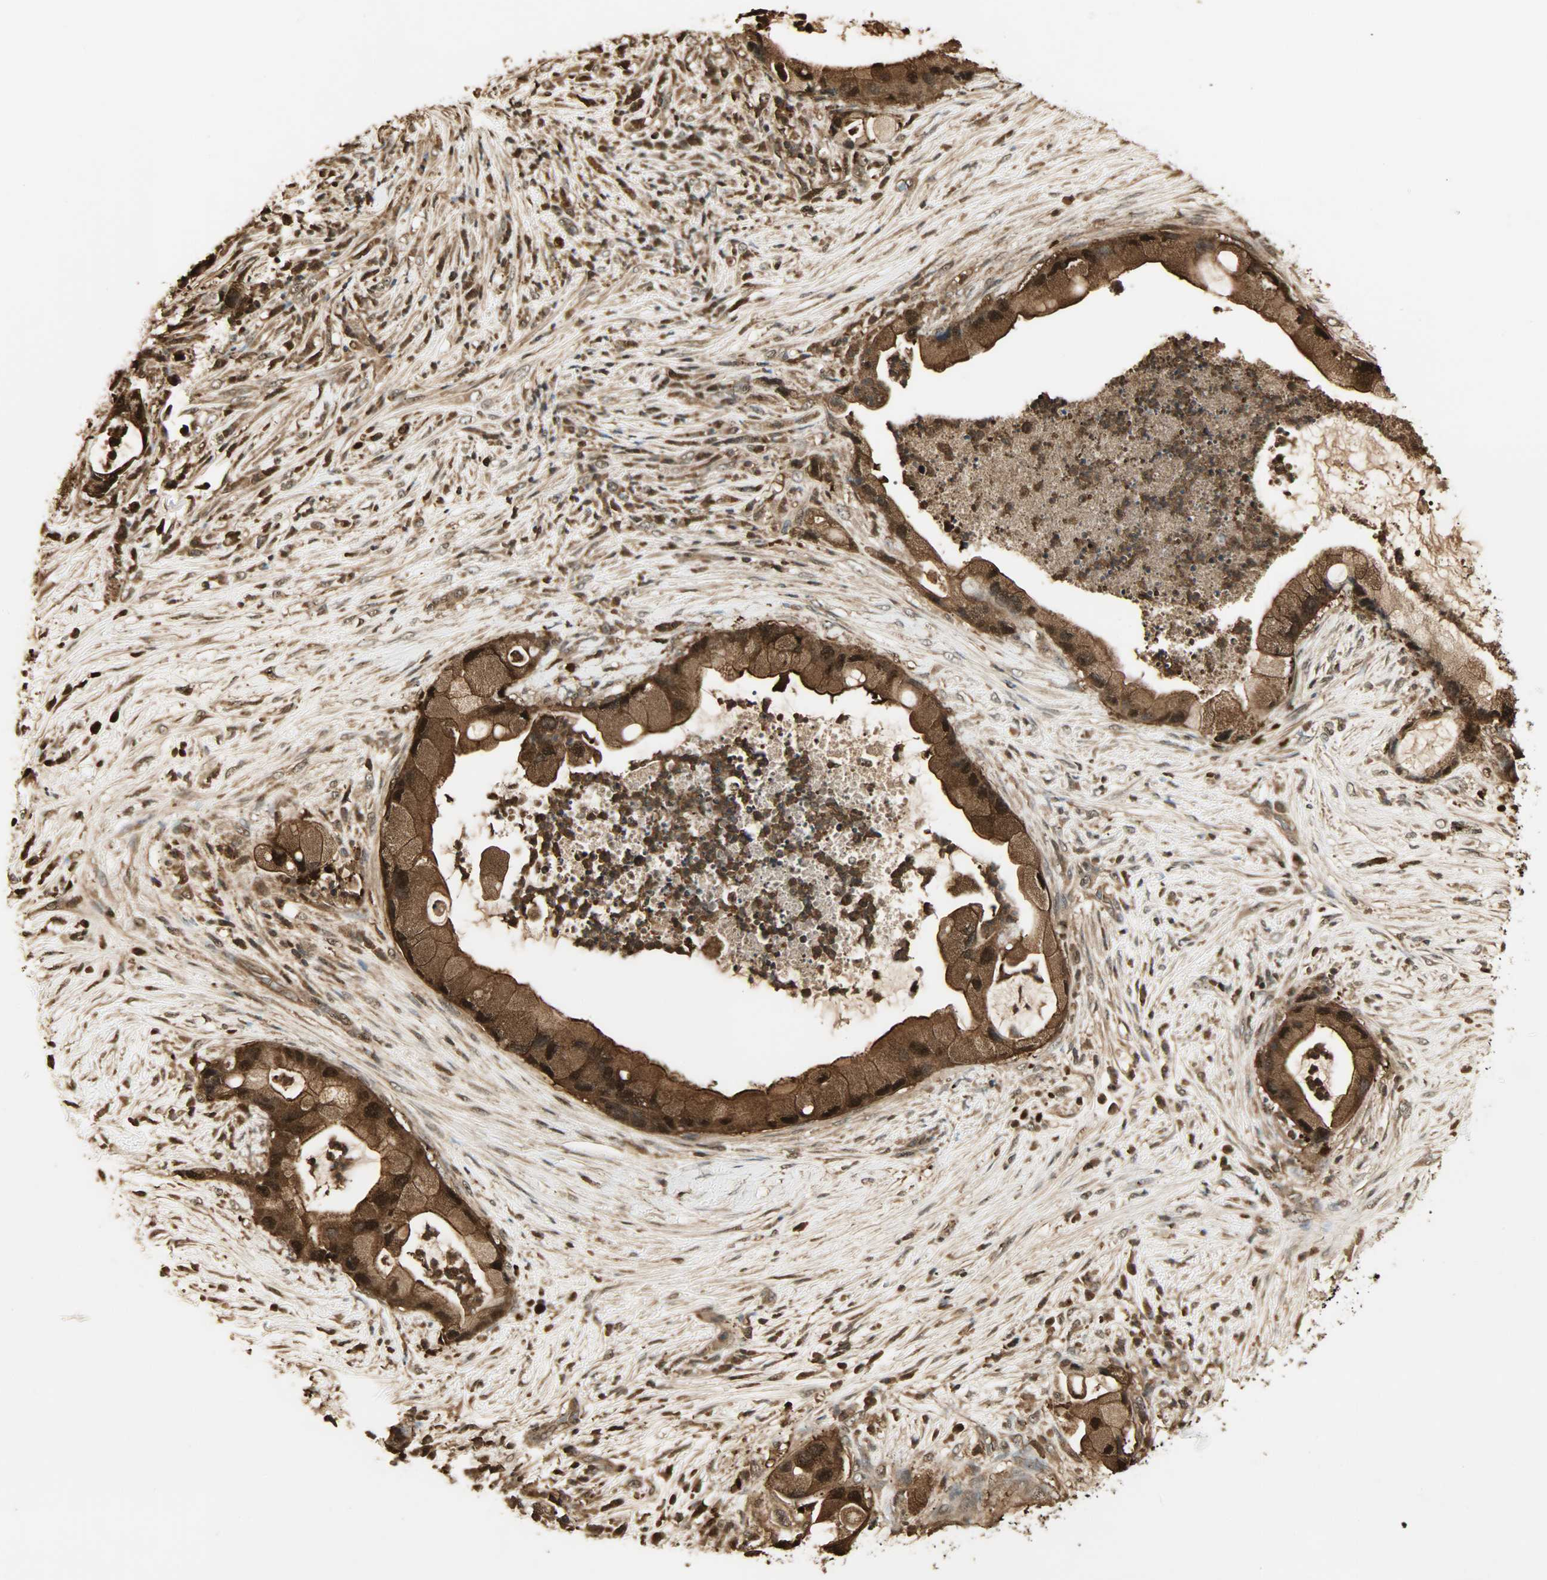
{"staining": {"intensity": "strong", "quantity": ">75%", "location": "cytoplasmic/membranous,nuclear"}, "tissue": "pancreatic cancer", "cell_type": "Tumor cells", "image_type": "cancer", "snomed": [{"axis": "morphology", "description": "Adenocarcinoma, NOS"}, {"axis": "topography", "description": "Pancreas"}], "caption": "Strong cytoplasmic/membranous and nuclear staining for a protein is appreciated in about >75% of tumor cells of pancreatic adenocarcinoma using IHC.", "gene": "YWHAZ", "patient": {"sex": "female", "age": 59}}